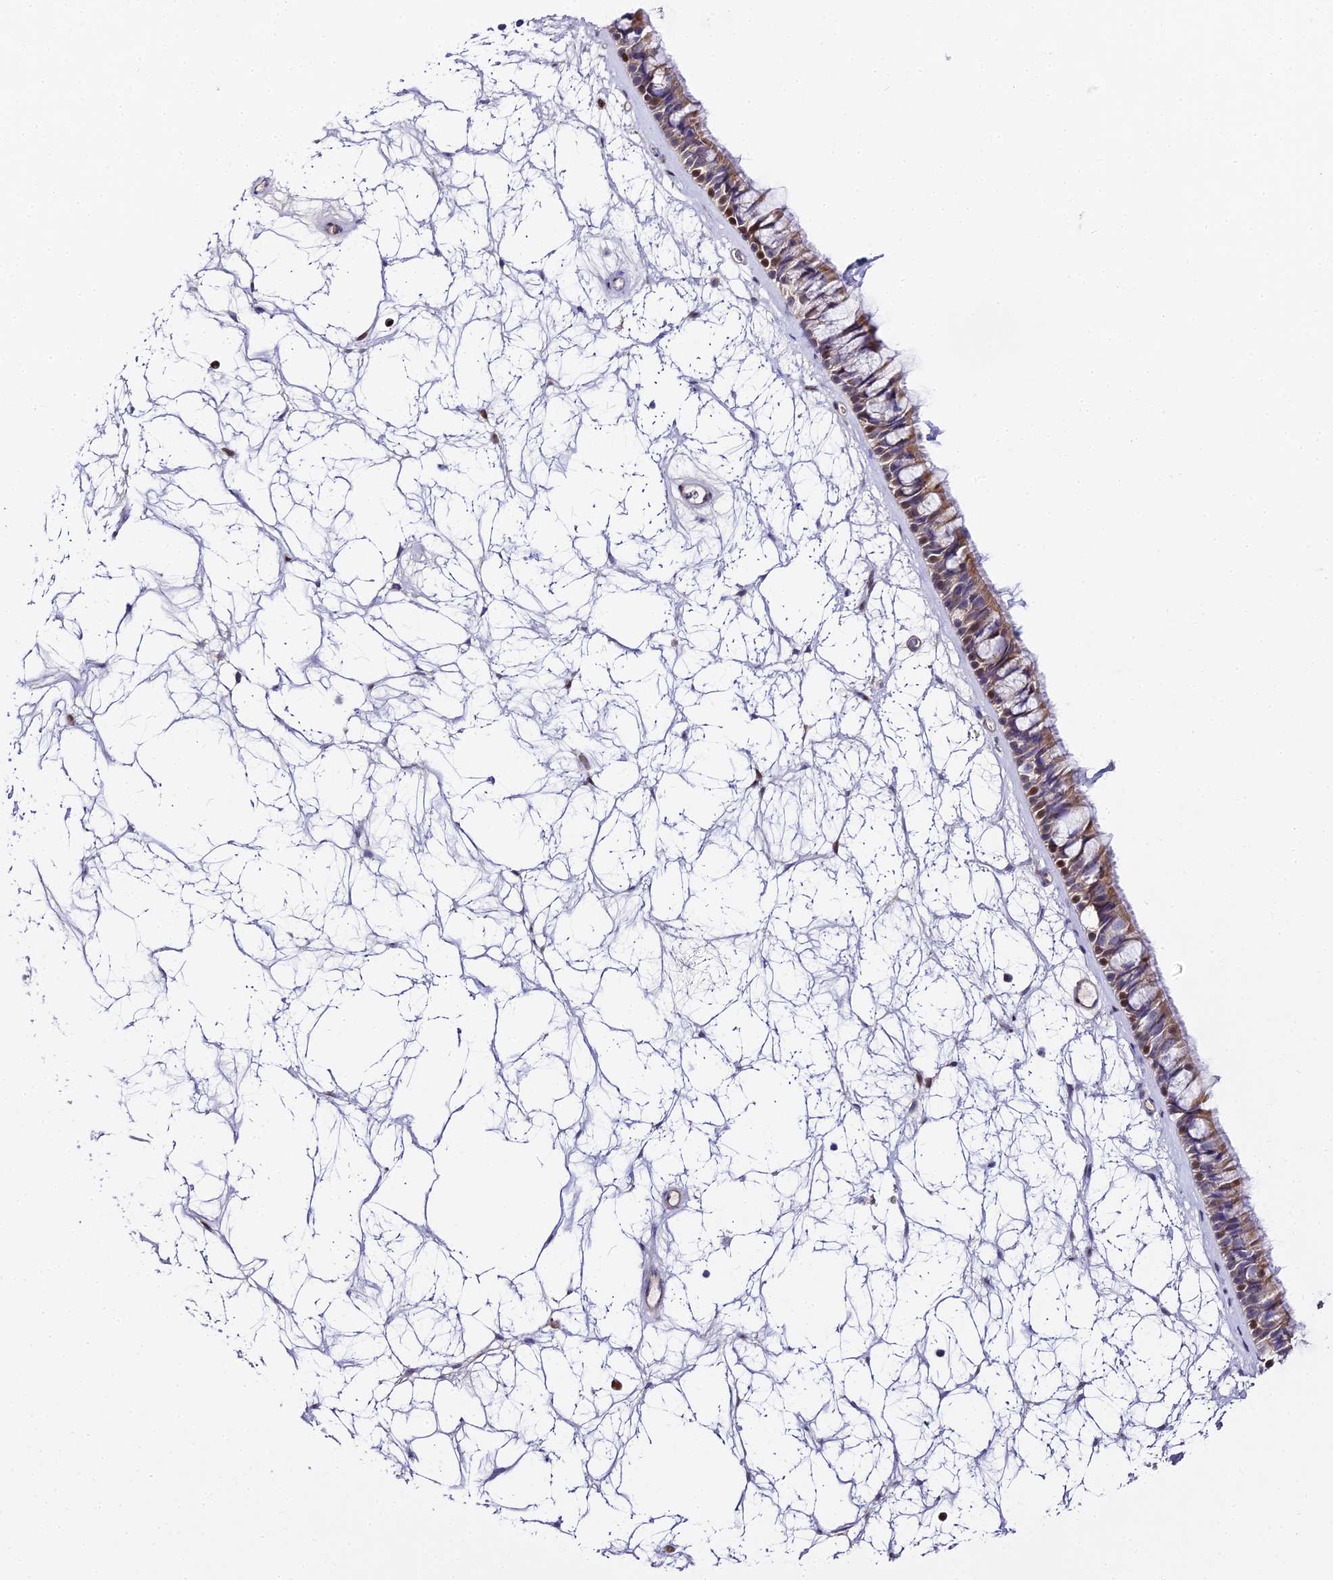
{"staining": {"intensity": "moderate", "quantity": "25%-75%", "location": "cytoplasmic/membranous,nuclear"}, "tissue": "nasopharynx", "cell_type": "Respiratory epithelial cells", "image_type": "normal", "snomed": [{"axis": "morphology", "description": "Normal tissue, NOS"}, {"axis": "topography", "description": "Nasopharynx"}], "caption": "This image demonstrates benign nasopharynx stained with IHC to label a protein in brown. The cytoplasmic/membranous,nuclear of respiratory epithelial cells show moderate positivity for the protein. Nuclei are counter-stained blue.", "gene": "SERP1", "patient": {"sex": "male", "age": 64}}